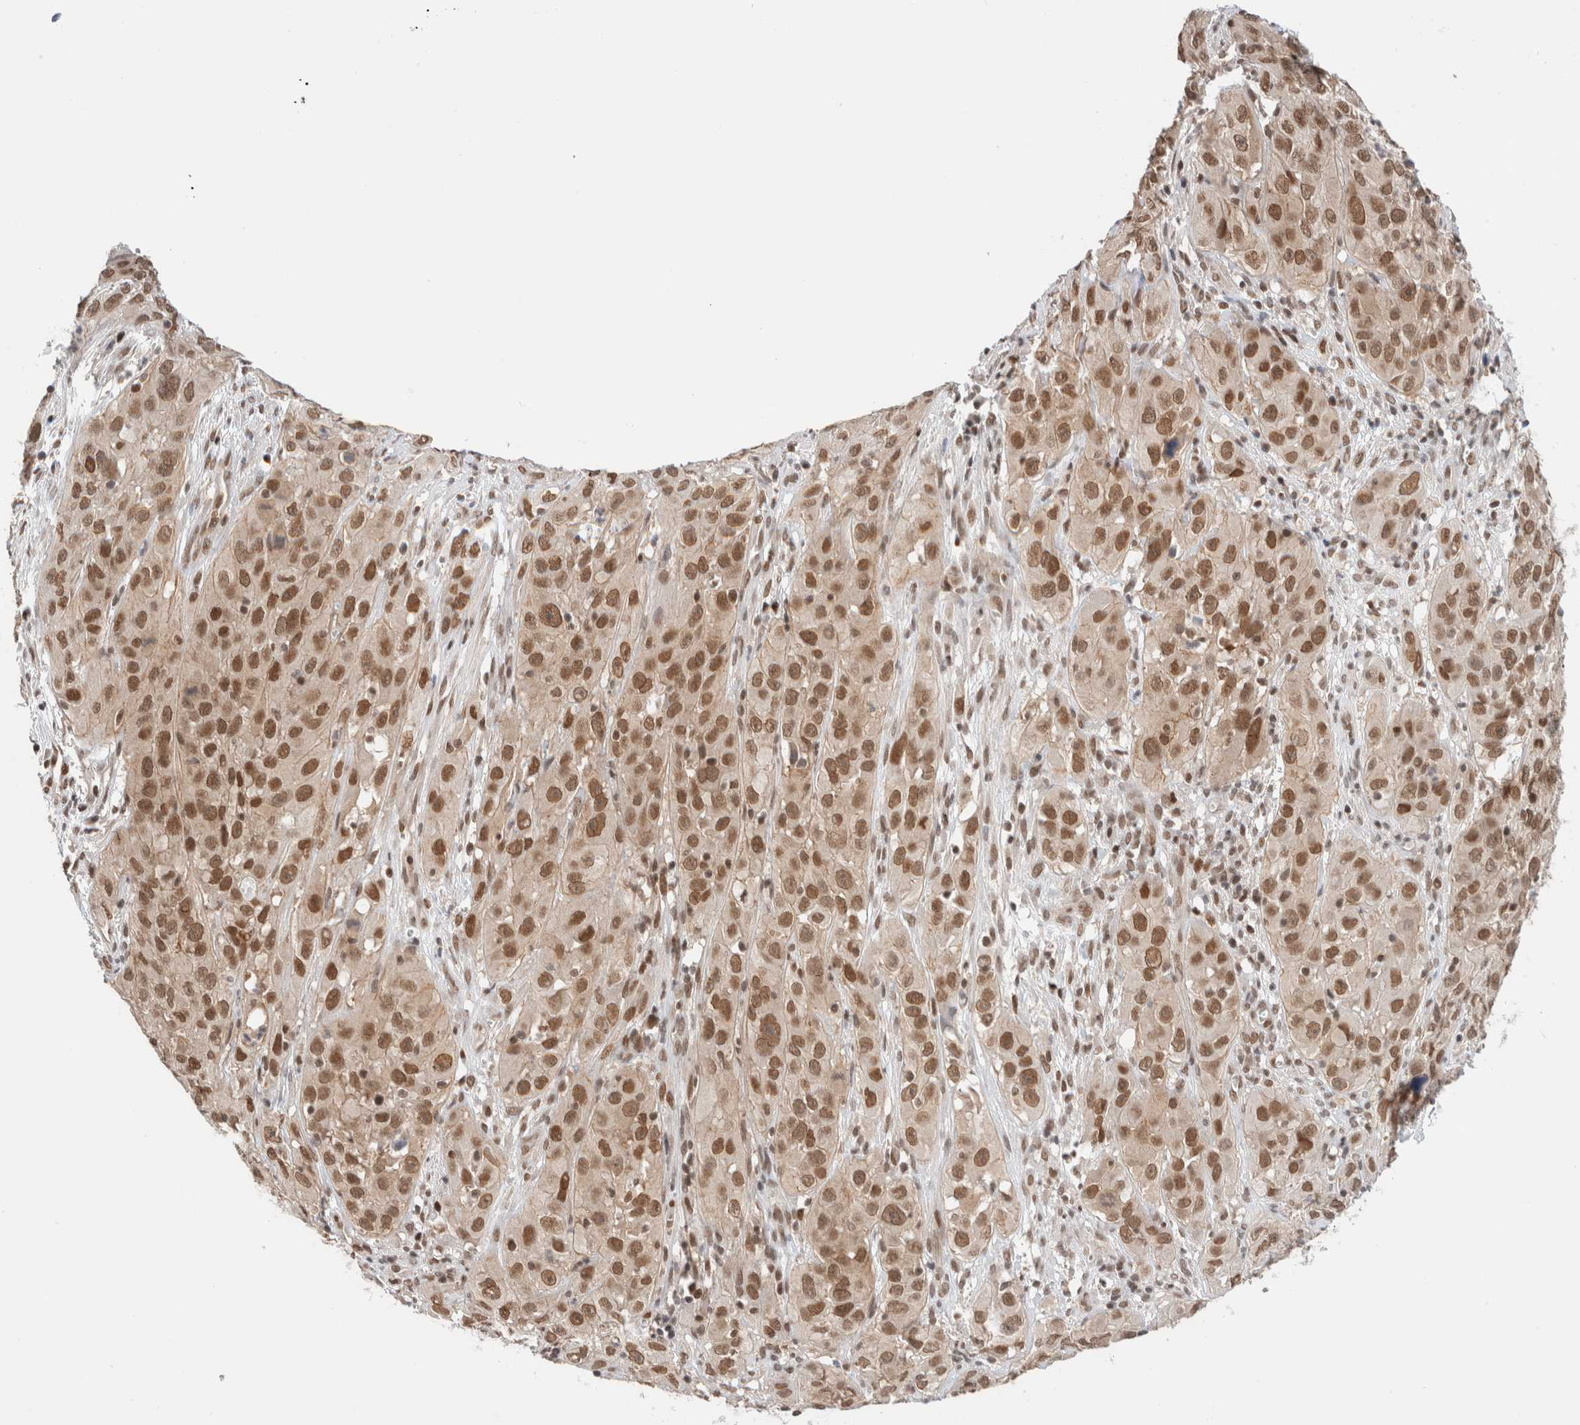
{"staining": {"intensity": "moderate", "quantity": ">75%", "location": "nuclear"}, "tissue": "cervical cancer", "cell_type": "Tumor cells", "image_type": "cancer", "snomed": [{"axis": "morphology", "description": "Squamous cell carcinoma, NOS"}, {"axis": "topography", "description": "Cervix"}], "caption": "Brown immunohistochemical staining in cervical cancer (squamous cell carcinoma) shows moderate nuclear expression in about >75% of tumor cells. Ihc stains the protein of interest in brown and the nuclei are stained blue.", "gene": "GATAD2A", "patient": {"sex": "female", "age": 32}}